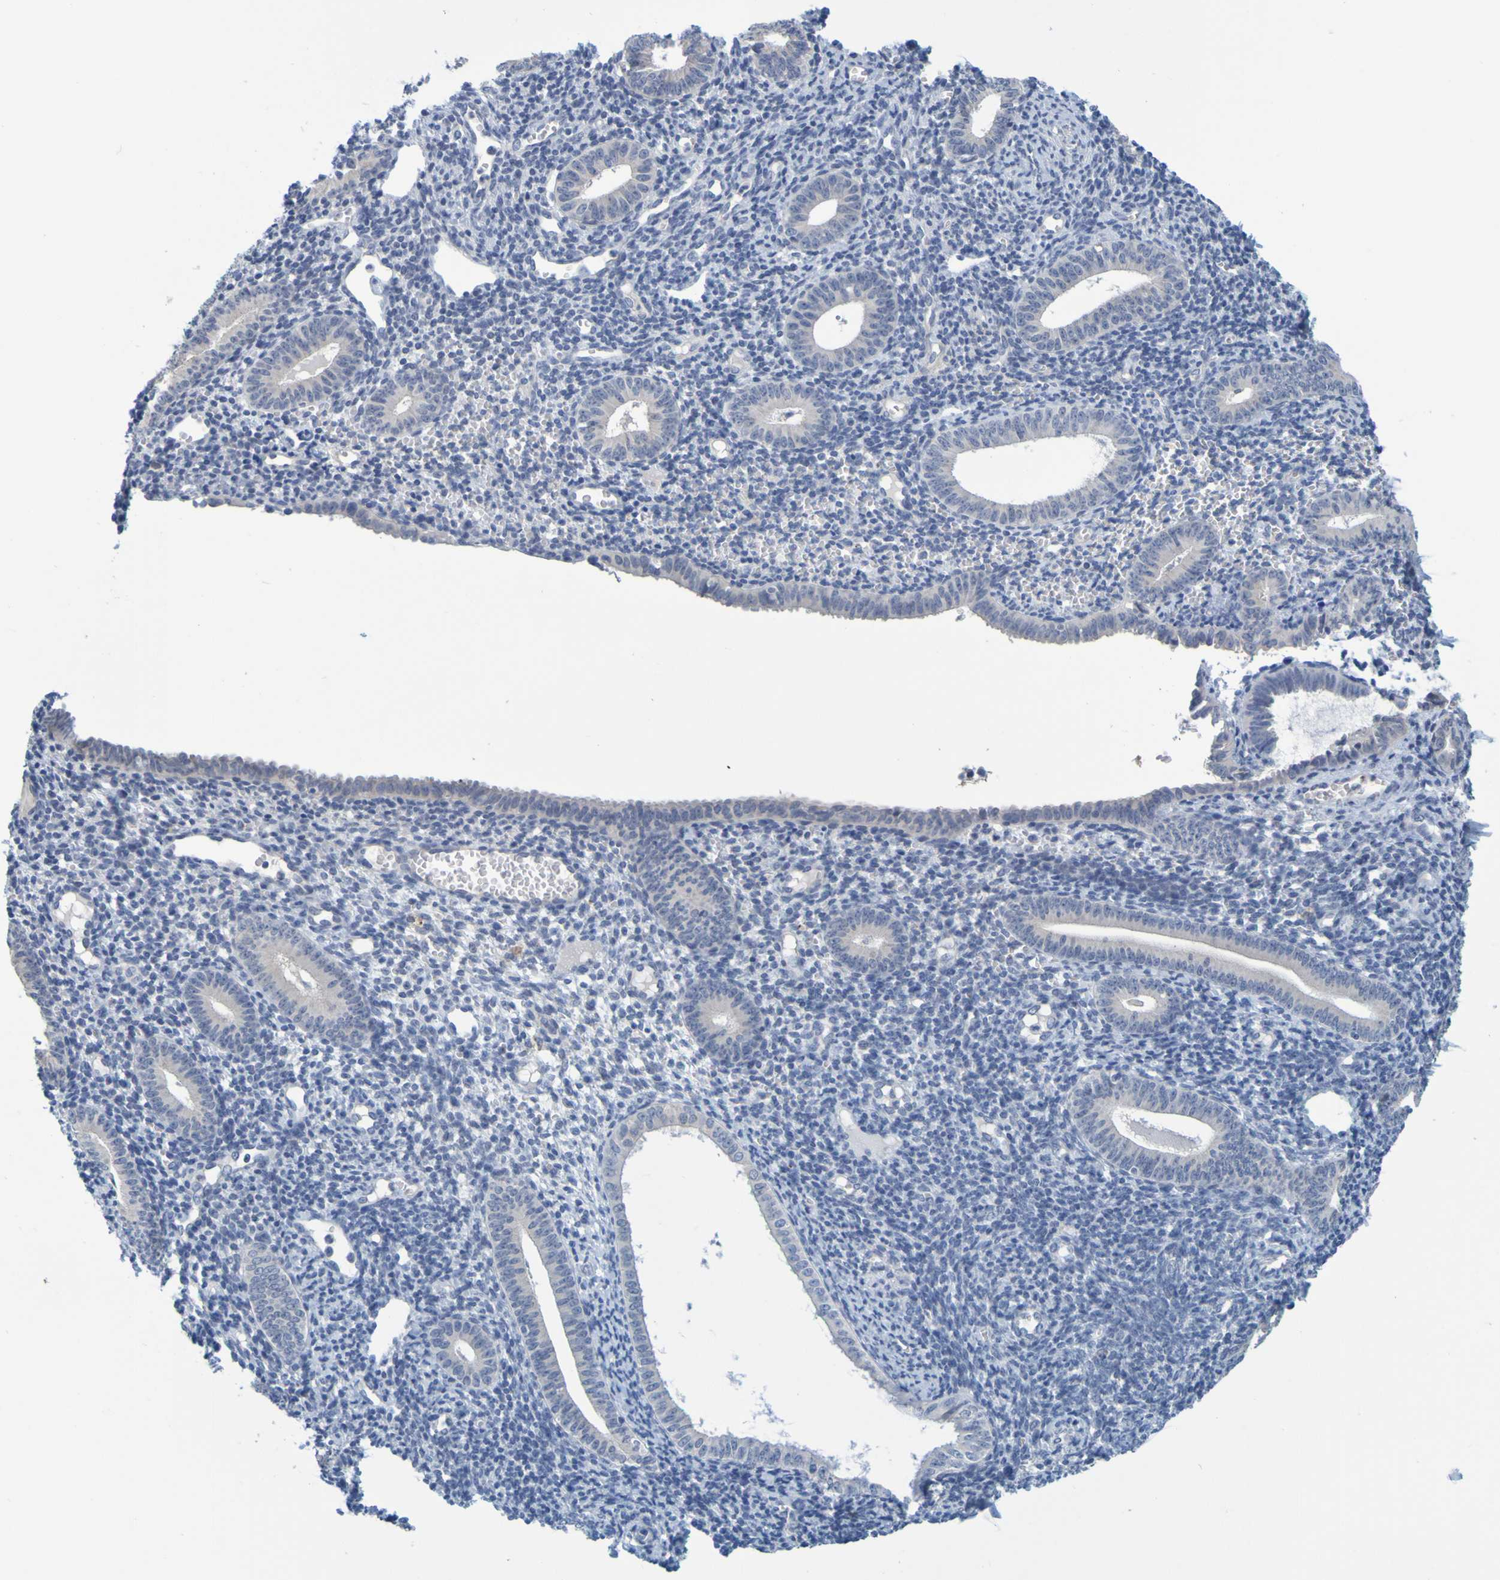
{"staining": {"intensity": "negative", "quantity": "none", "location": "none"}, "tissue": "endometrium", "cell_type": "Cells in endometrial stroma", "image_type": "normal", "snomed": [{"axis": "morphology", "description": "Normal tissue, NOS"}, {"axis": "topography", "description": "Endometrium"}], "caption": "Endometrium was stained to show a protein in brown. There is no significant positivity in cells in endometrial stroma. Brightfield microscopy of immunohistochemistry (IHC) stained with DAB (brown) and hematoxylin (blue), captured at high magnification.", "gene": "ENDOU", "patient": {"sex": "female", "age": 50}}